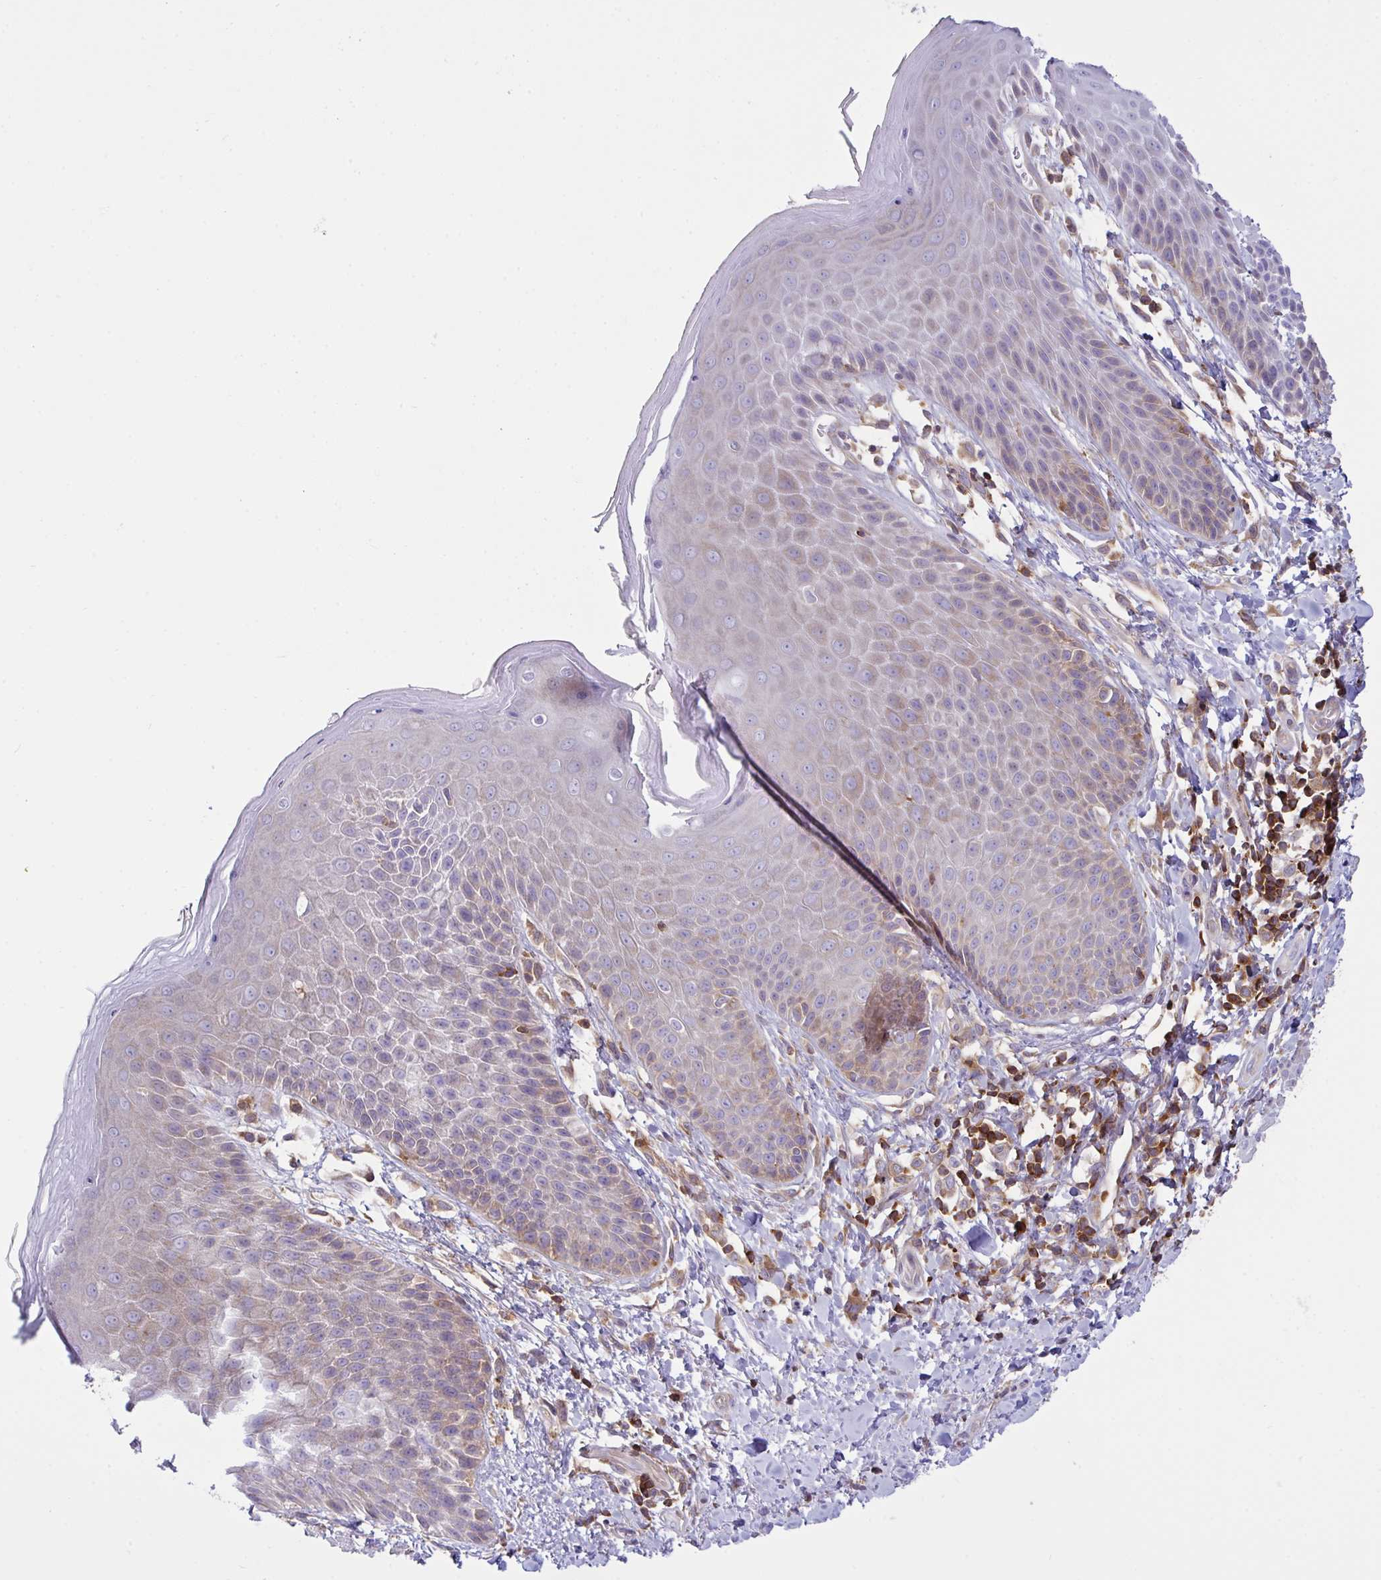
{"staining": {"intensity": "moderate", "quantity": "<25%", "location": "cytoplasmic/membranous"}, "tissue": "skin", "cell_type": "Epidermal cells", "image_type": "normal", "snomed": [{"axis": "morphology", "description": "Normal tissue, NOS"}, {"axis": "topography", "description": "Anal"}, {"axis": "topography", "description": "Peripheral nerve tissue"}], "caption": "Immunohistochemistry (IHC) staining of unremarkable skin, which reveals low levels of moderate cytoplasmic/membranous staining in approximately <25% of epidermal cells indicating moderate cytoplasmic/membranous protein staining. The staining was performed using DAB (3,3'-diaminobenzidine) (brown) for protein detection and nuclei were counterstained in hematoxylin (blue).", "gene": "TSC22D3", "patient": {"sex": "male", "age": 51}}